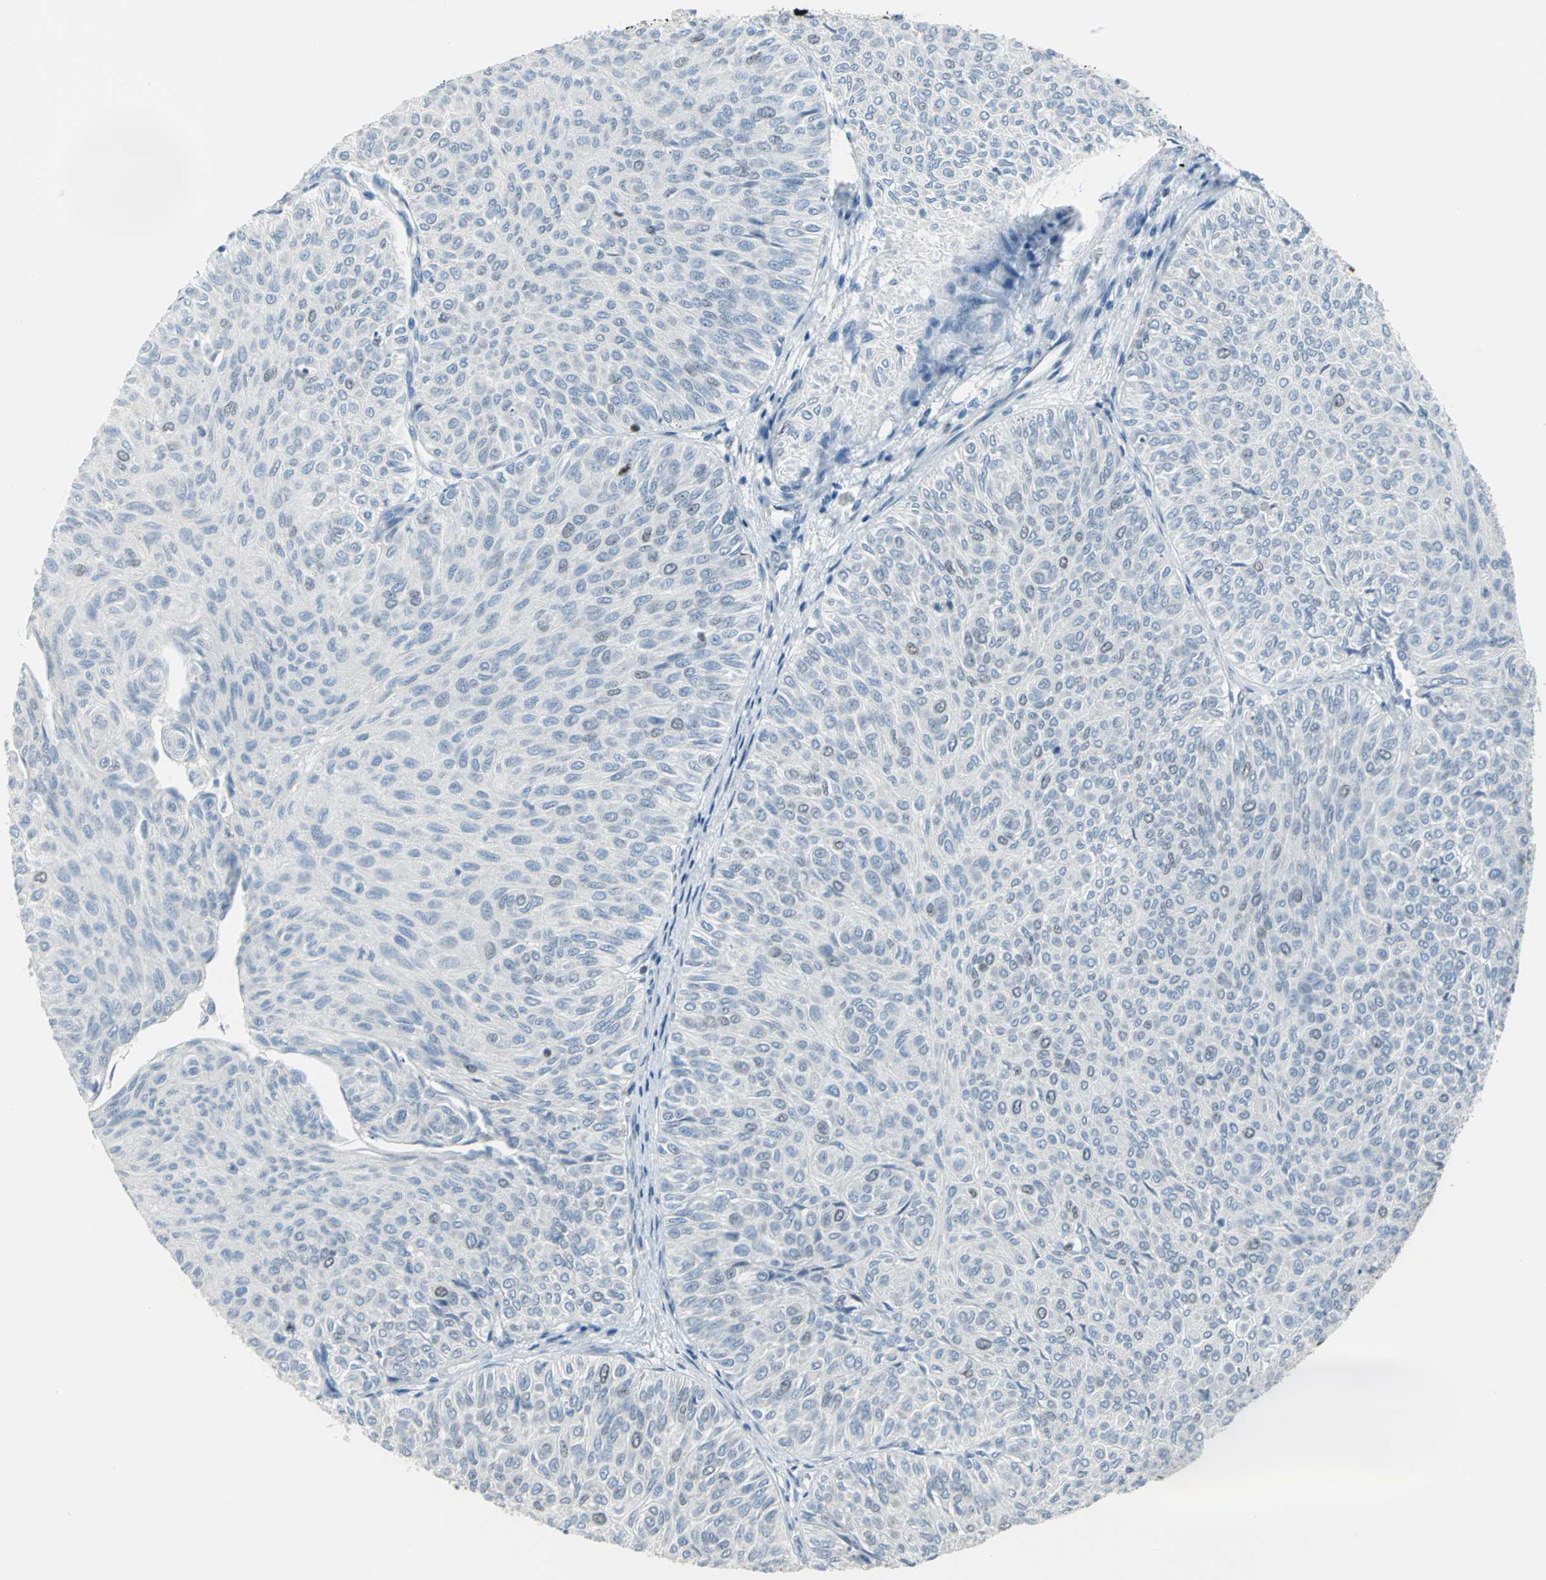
{"staining": {"intensity": "negative", "quantity": "none", "location": "none"}, "tissue": "urothelial cancer", "cell_type": "Tumor cells", "image_type": "cancer", "snomed": [{"axis": "morphology", "description": "Urothelial carcinoma, Low grade"}, {"axis": "topography", "description": "Urinary bladder"}], "caption": "Tumor cells show no significant protein expression in urothelial carcinoma (low-grade). Nuclei are stained in blue.", "gene": "MCM3", "patient": {"sex": "male", "age": 78}}